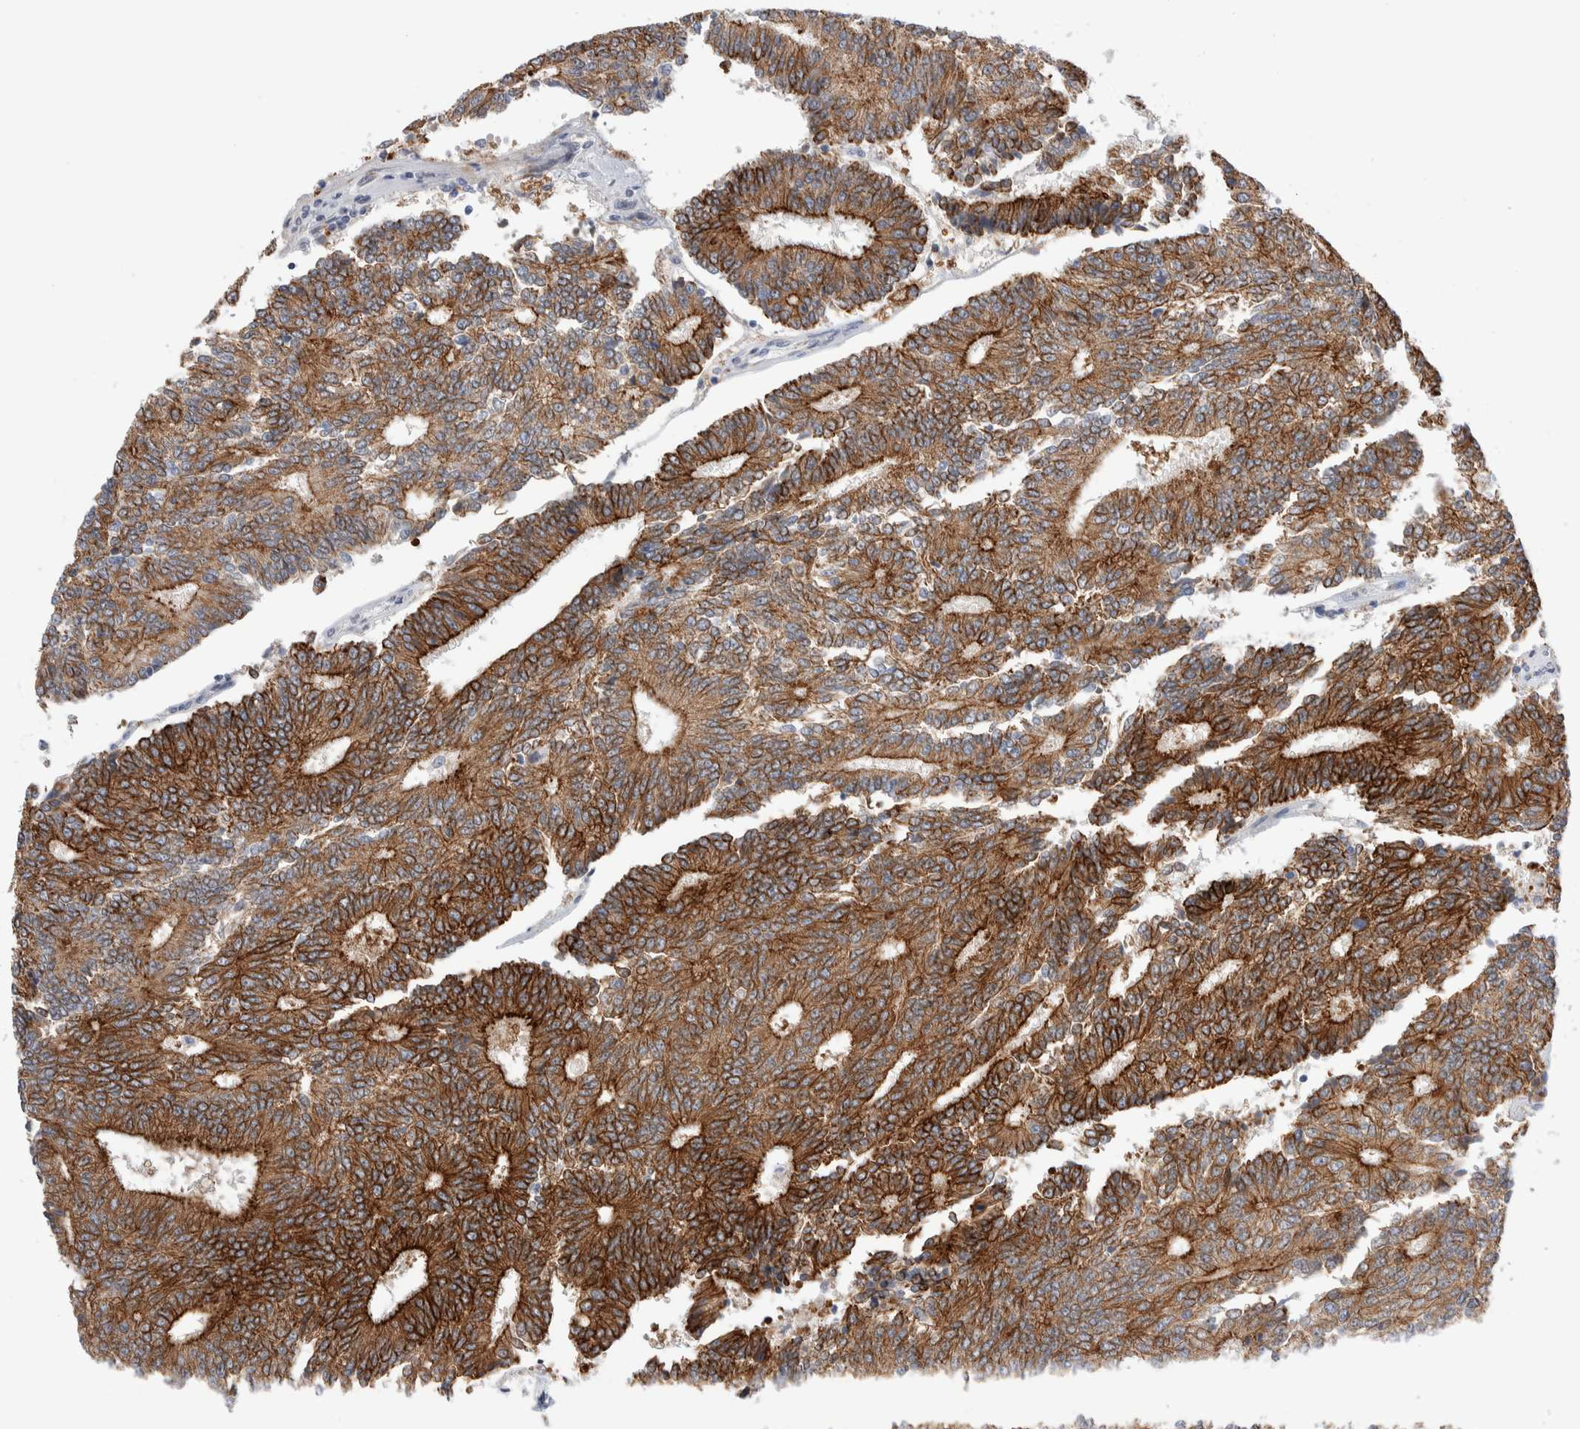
{"staining": {"intensity": "strong", "quantity": ">75%", "location": "cytoplasmic/membranous"}, "tissue": "prostate cancer", "cell_type": "Tumor cells", "image_type": "cancer", "snomed": [{"axis": "morphology", "description": "Normal tissue, NOS"}, {"axis": "morphology", "description": "Adenocarcinoma, High grade"}, {"axis": "topography", "description": "Prostate"}, {"axis": "topography", "description": "Seminal veicle"}], "caption": "DAB (3,3'-diaminobenzidine) immunohistochemical staining of human prostate high-grade adenocarcinoma exhibits strong cytoplasmic/membranous protein staining in approximately >75% of tumor cells.", "gene": "C1orf112", "patient": {"sex": "male", "age": 55}}